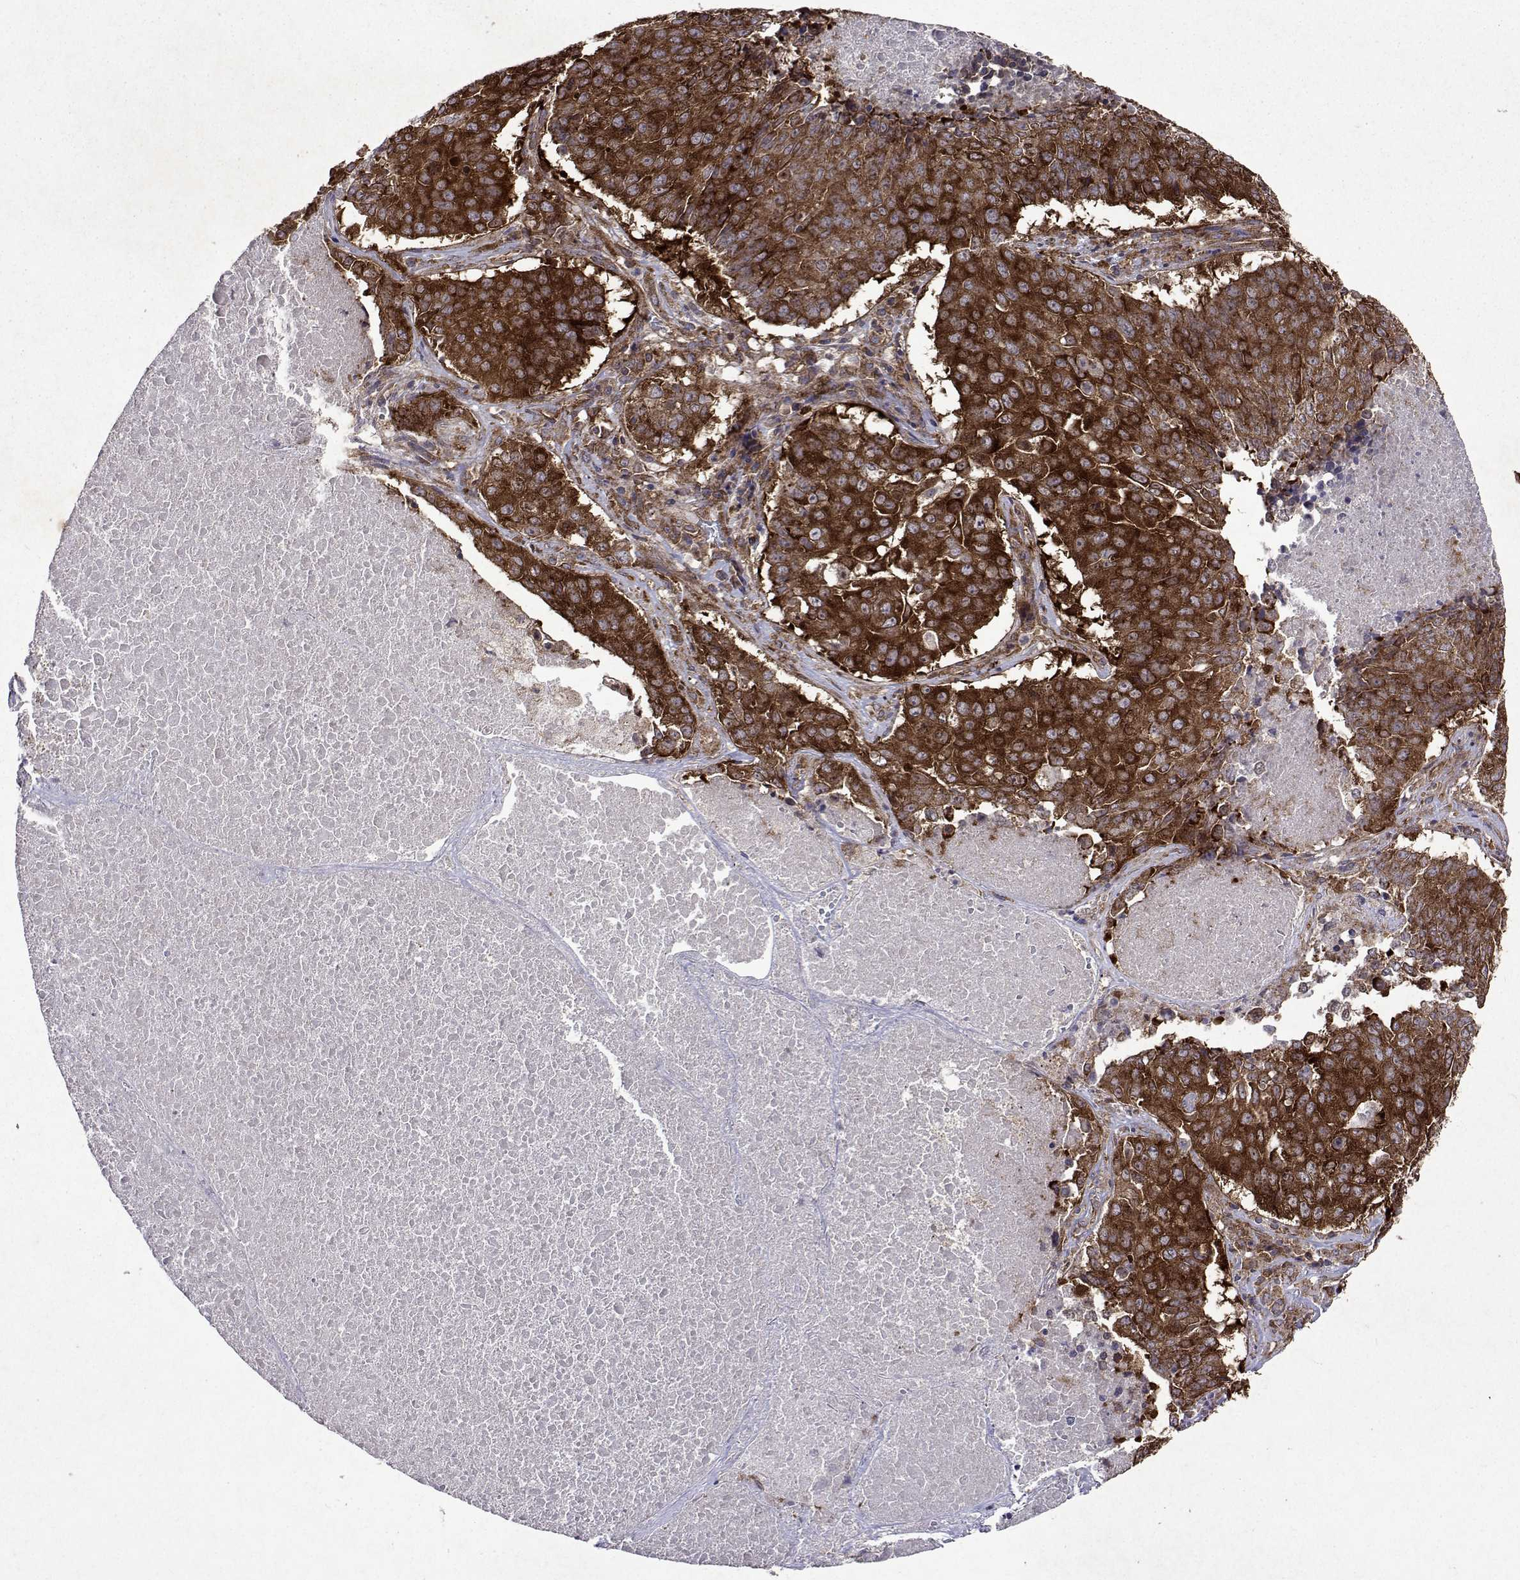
{"staining": {"intensity": "strong", "quantity": ">75%", "location": "cytoplasmic/membranous"}, "tissue": "lung cancer", "cell_type": "Tumor cells", "image_type": "cancer", "snomed": [{"axis": "morphology", "description": "Normal tissue, NOS"}, {"axis": "morphology", "description": "Squamous cell carcinoma, NOS"}, {"axis": "topography", "description": "Bronchus"}, {"axis": "topography", "description": "Lung"}], "caption": "Human lung squamous cell carcinoma stained with a protein marker displays strong staining in tumor cells.", "gene": "TARBP2", "patient": {"sex": "male", "age": 64}}